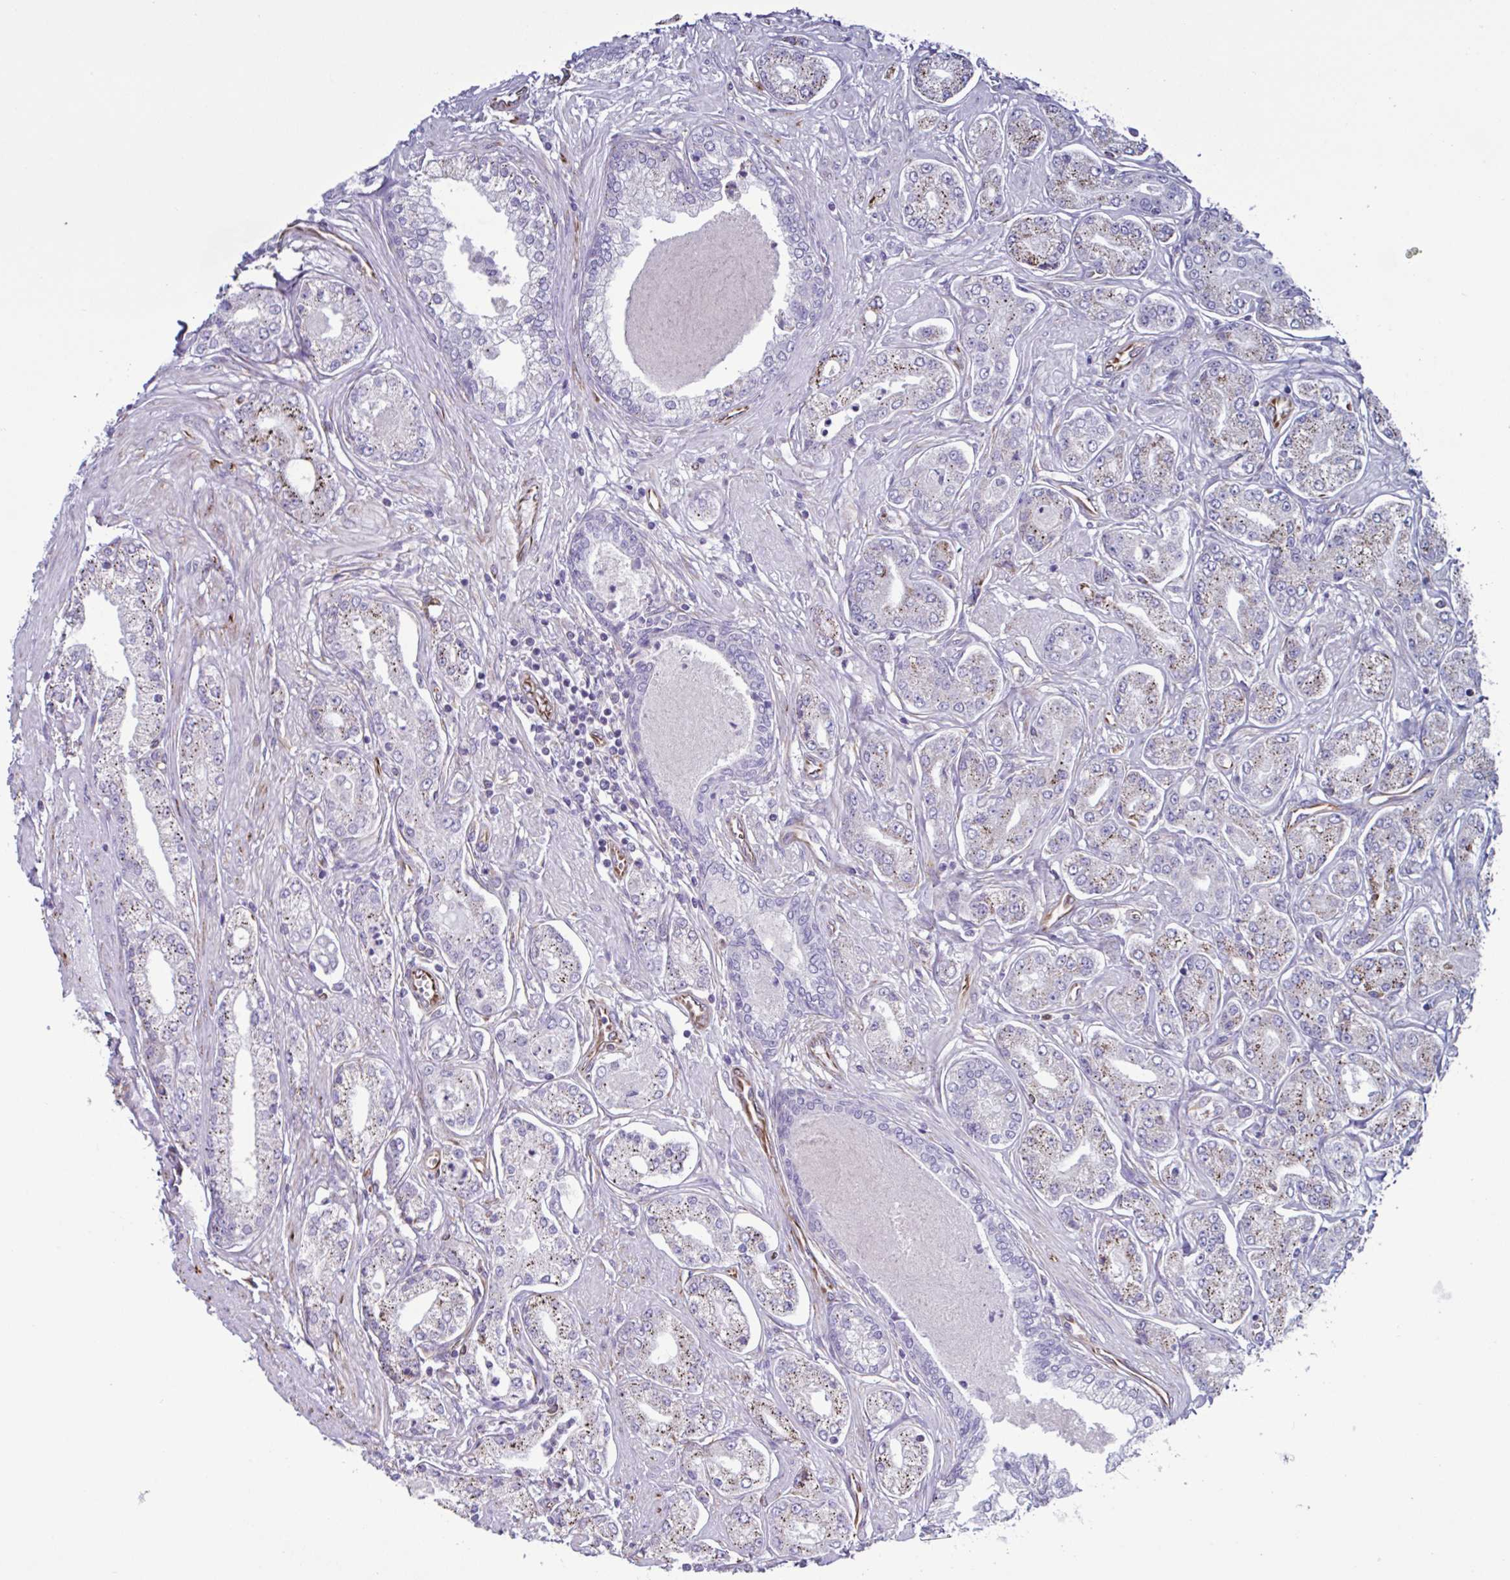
{"staining": {"intensity": "moderate", "quantity": "25%-75%", "location": "cytoplasmic/membranous"}, "tissue": "prostate cancer", "cell_type": "Tumor cells", "image_type": "cancer", "snomed": [{"axis": "morphology", "description": "Adenocarcinoma, High grade"}, {"axis": "topography", "description": "Prostate"}], "caption": "Immunohistochemistry image of high-grade adenocarcinoma (prostate) stained for a protein (brown), which exhibits medium levels of moderate cytoplasmic/membranous staining in approximately 25%-75% of tumor cells.", "gene": "TMEM86B", "patient": {"sex": "male", "age": 66}}